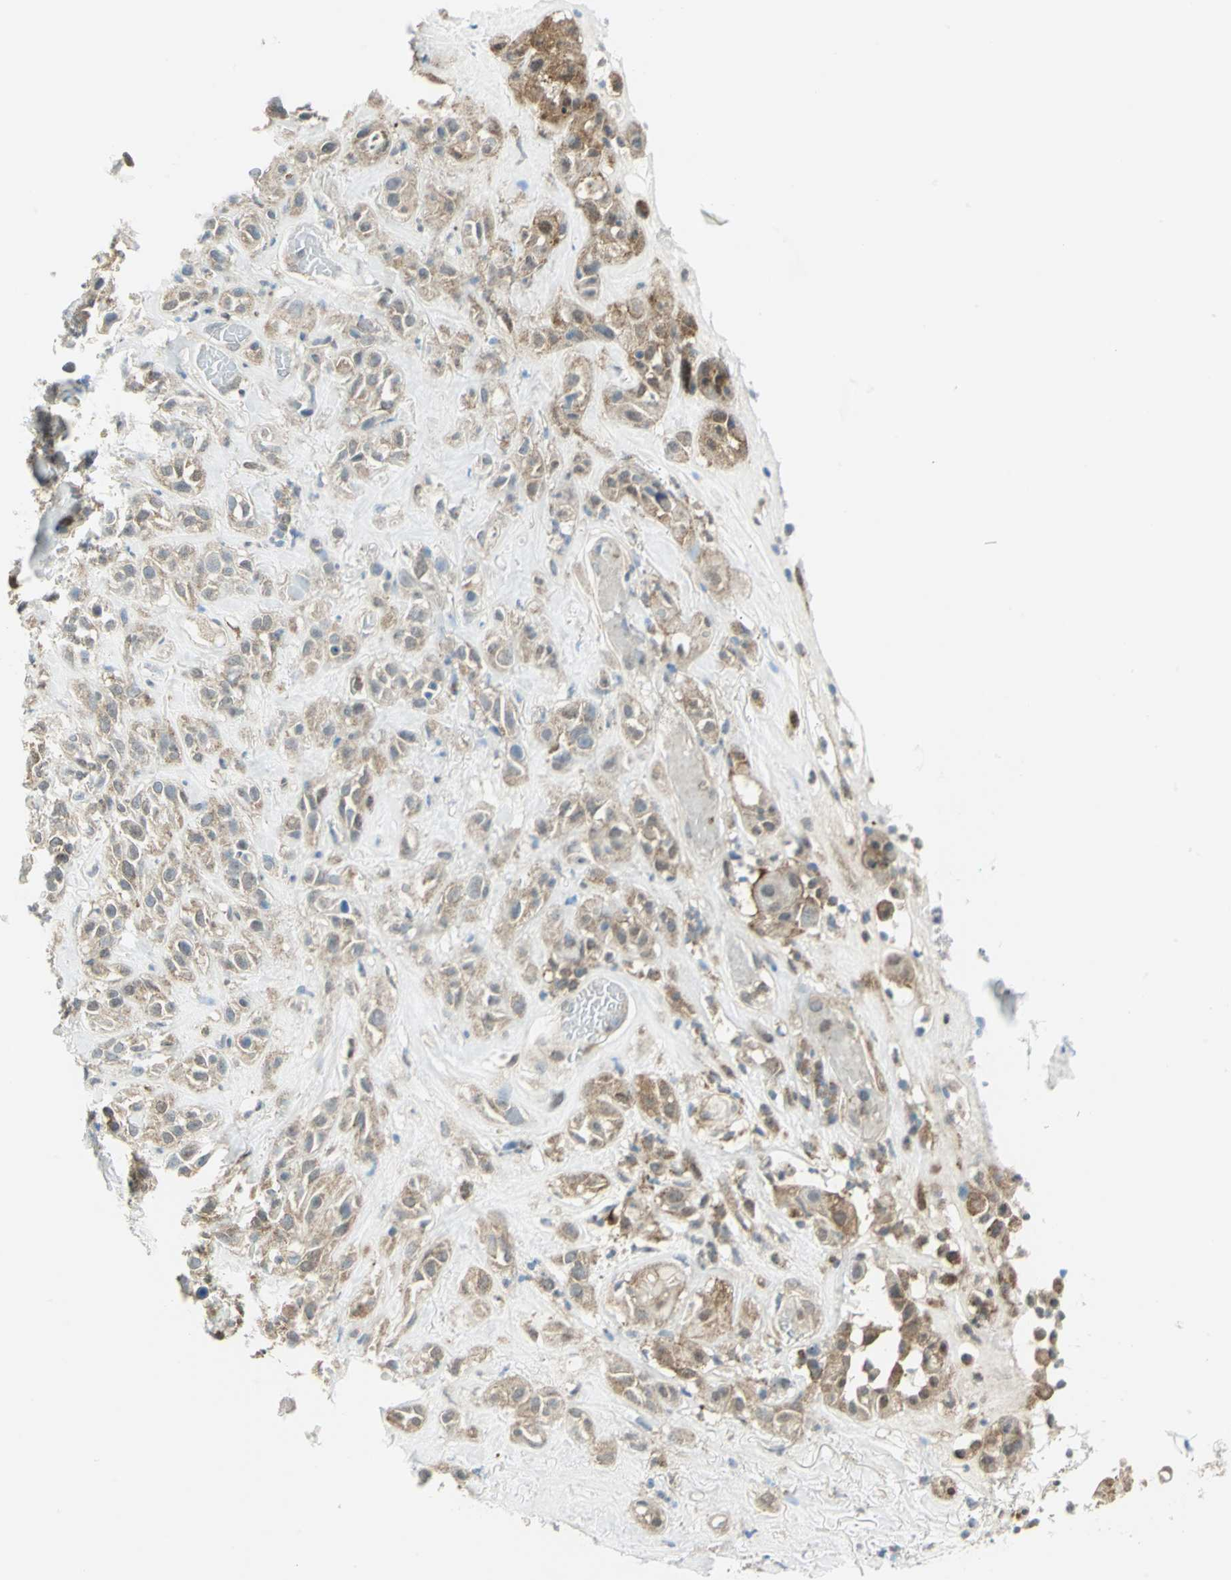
{"staining": {"intensity": "moderate", "quantity": "<25%", "location": "cytoplasmic/membranous"}, "tissue": "head and neck cancer", "cell_type": "Tumor cells", "image_type": "cancer", "snomed": [{"axis": "morphology", "description": "Squamous cell carcinoma, NOS"}, {"axis": "topography", "description": "Head-Neck"}], "caption": "This is an image of immunohistochemistry (IHC) staining of head and neck cancer, which shows moderate expression in the cytoplasmic/membranous of tumor cells.", "gene": "ALDOA", "patient": {"sex": "male", "age": 62}}